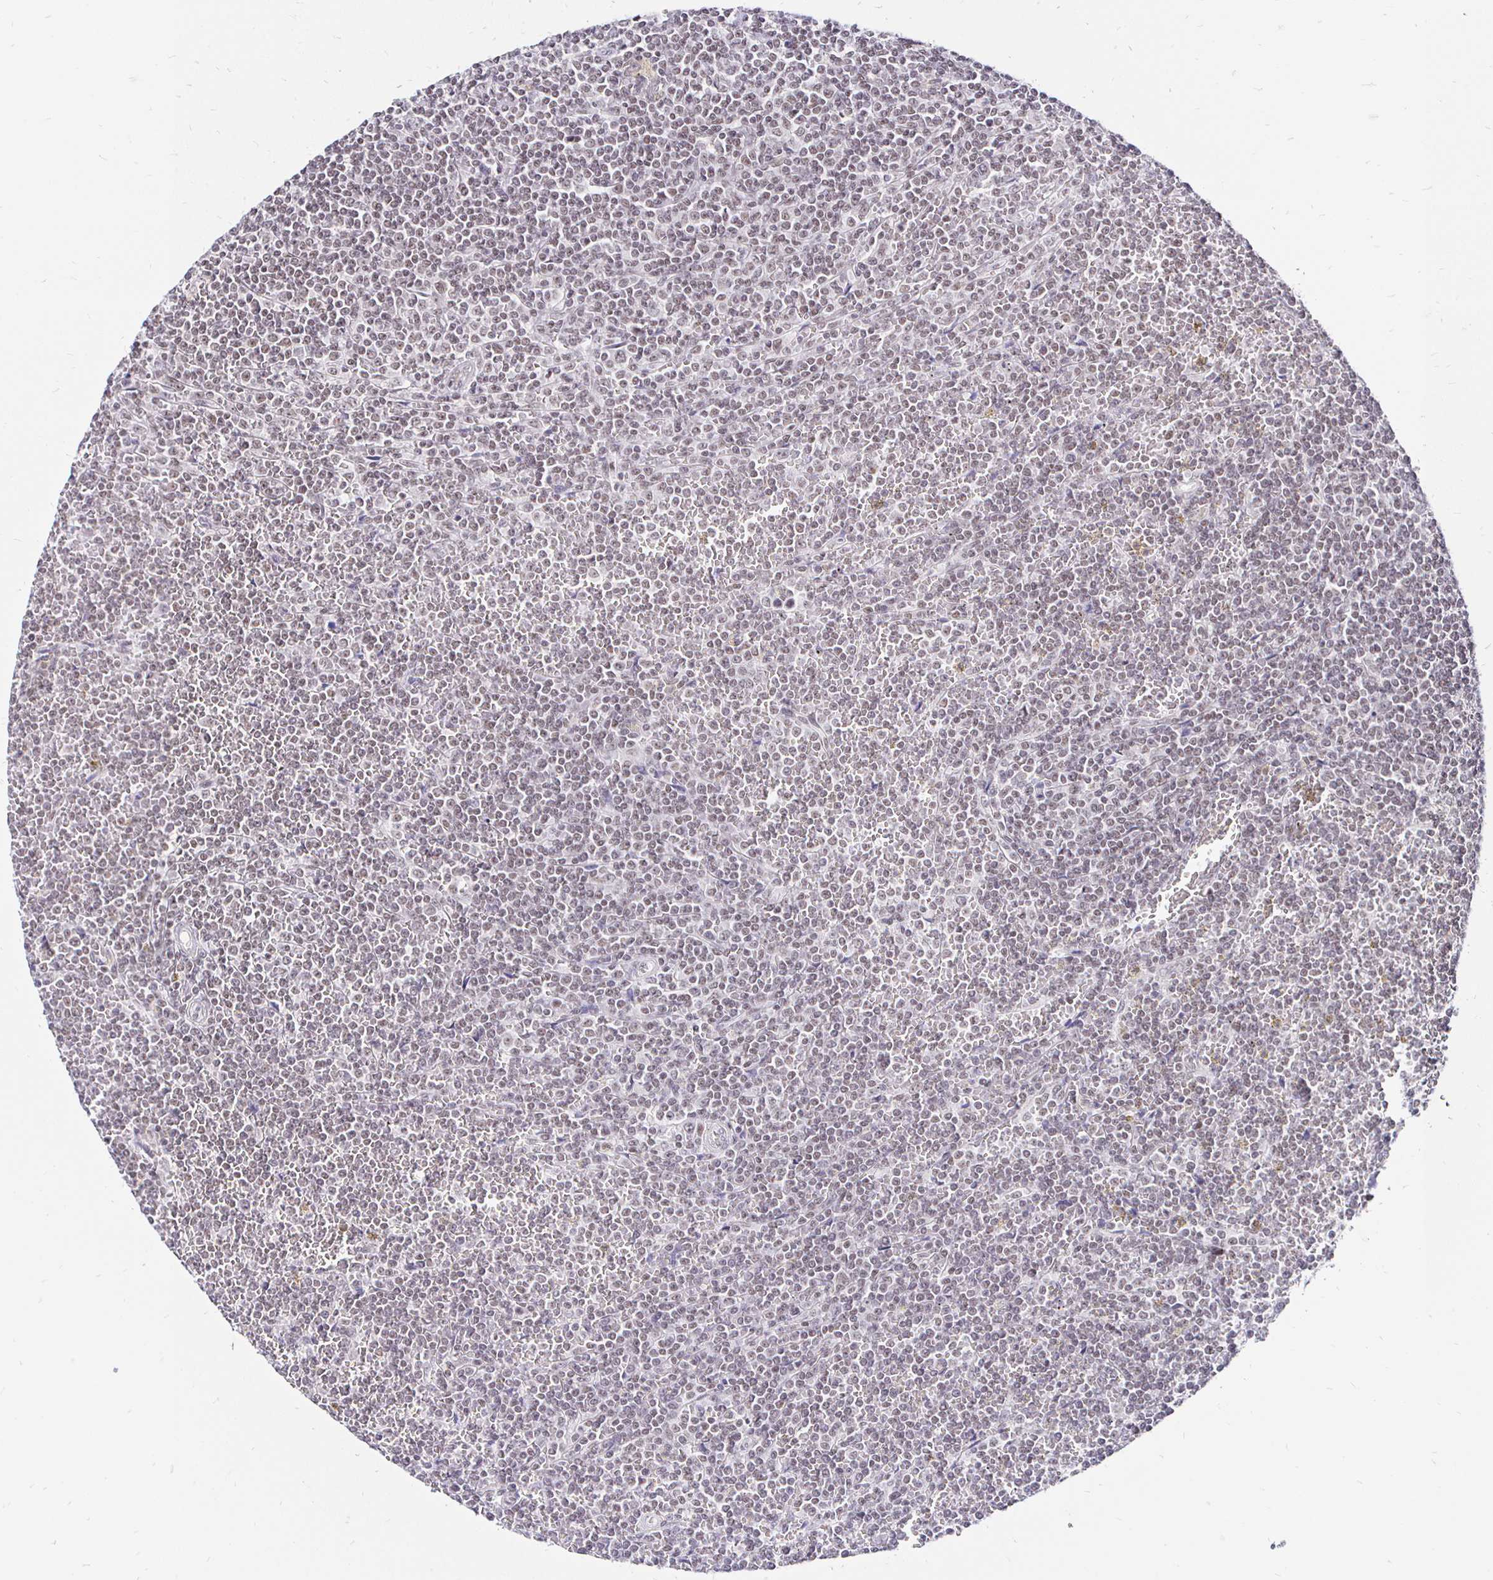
{"staining": {"intensity": "weak", "quantity": ">75%", "location": "nuclear"}, "tissue": "lymphoma", "cell_type": "Tumor cells", "image_type": "cancer", "snomed": [{"axis": "morphology", "description": "Malignant lymphoma, non-Hodgkin's type, Low grade"}, {"axis": "topography", "description": "Spleen"}], "caption": "Brown immunohistochemical staining in human malignant lymphoma, non-Hodgkin's type (low-grade) demonstrates weak nuclear staining in approximately >75% of tumor cells.", "gene": "SIN3A", "patient": {"sex": "female", "age": 19}}